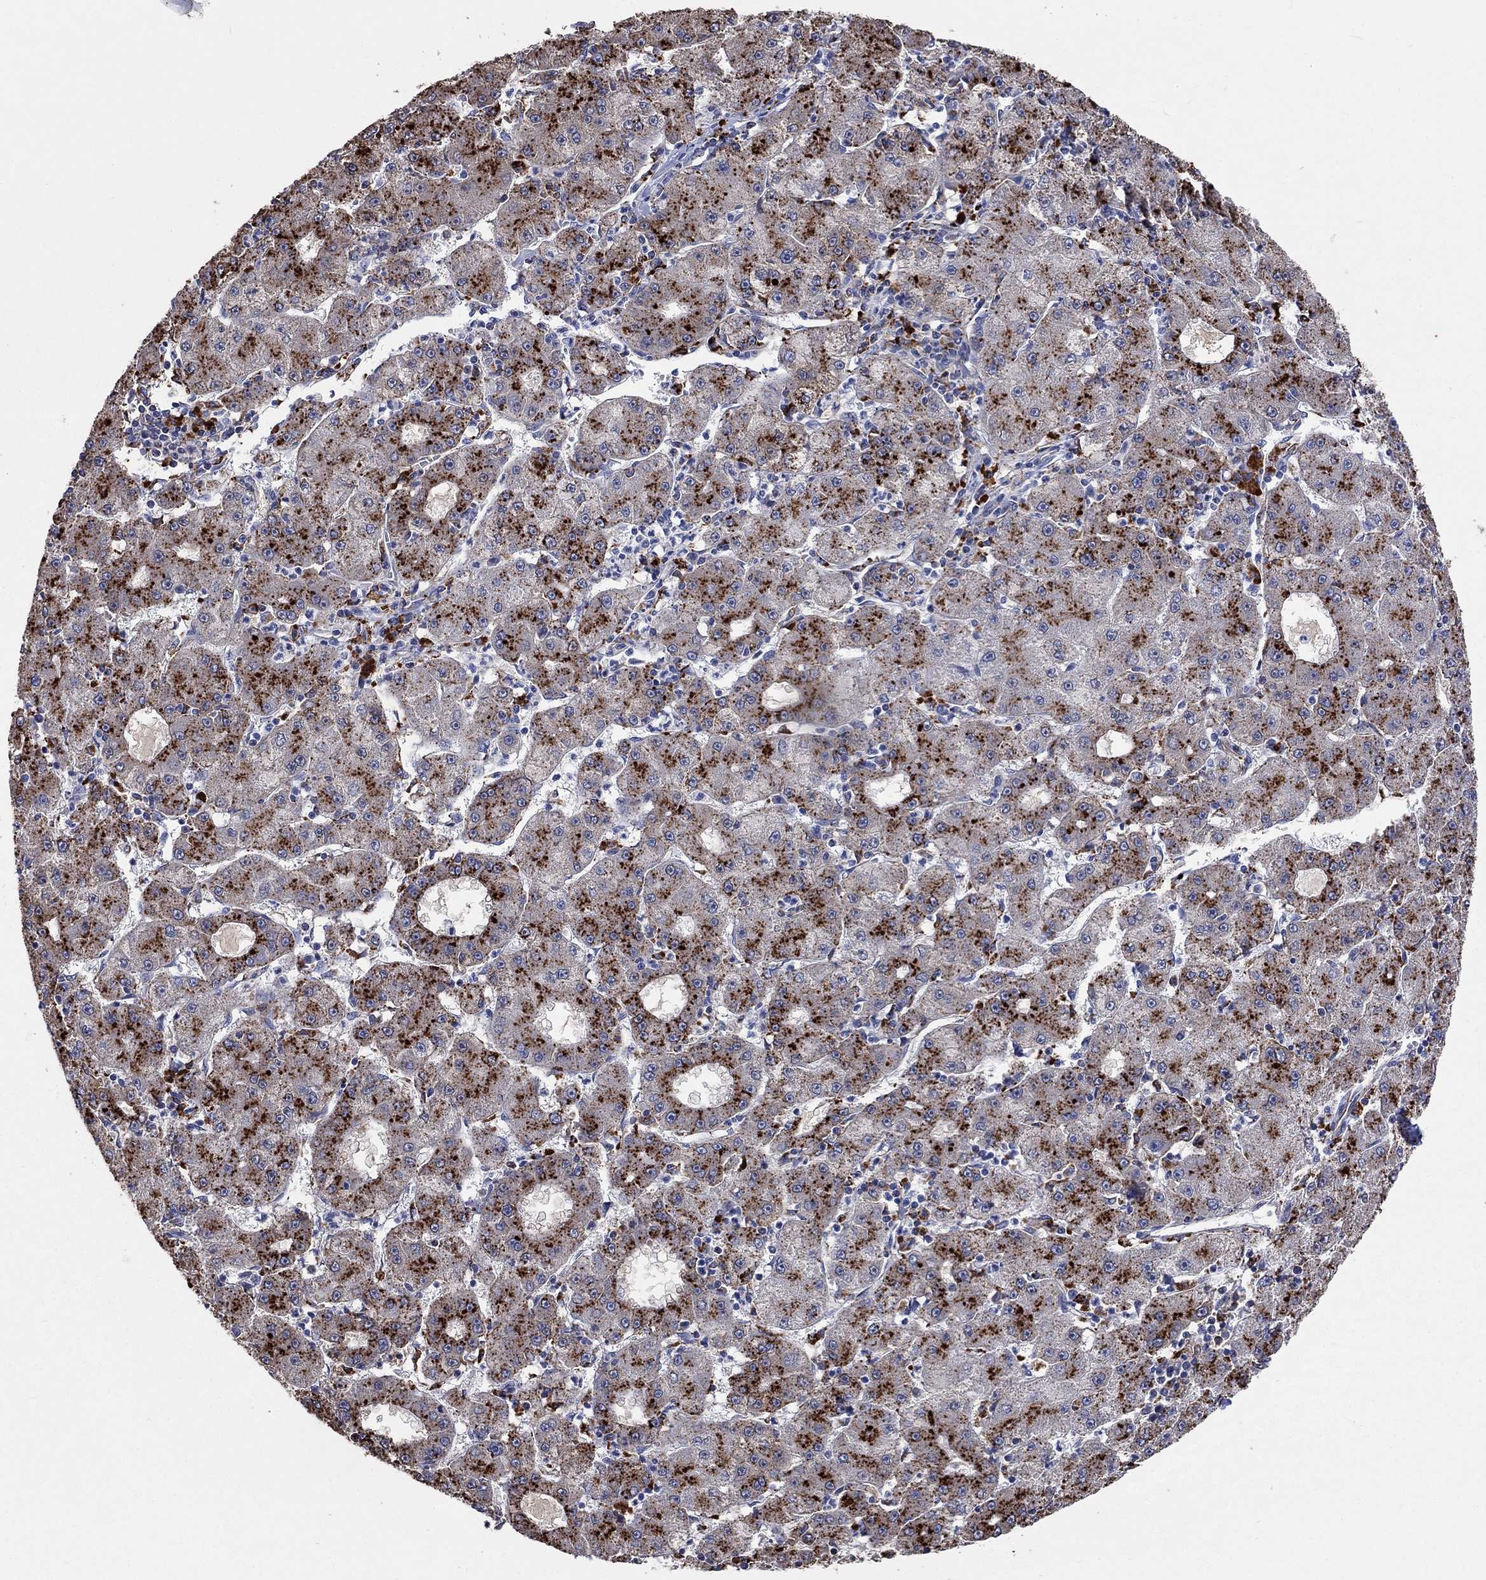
{"staining": {"intensity": "strong", "quantity": ">75%", "location": "cytoplasmic/membranous"}, "tissue": "liver cancer", "cell_type": "Tumor cells", "image_type": "cancer", "snomed": [{"axis": "morphology", "description": "Carcinoma, Hepatocellular, NOS"}, {"axis": "topography", "description": "Liver"}], "caption": "Protein staining of liver cancer (hepatocellular carcinoma) tissue demonstrates strong cytoplasmic/membranous positivity in about >75% of tumor cells. Using DAB (3,3'-diaminobenzidine) (brown) and hematoxylin (blue) stains, captured at high magnification using brightfield microscopy.", "gene": "CTSB", "patient": {"sex": "male", "age": 73}}